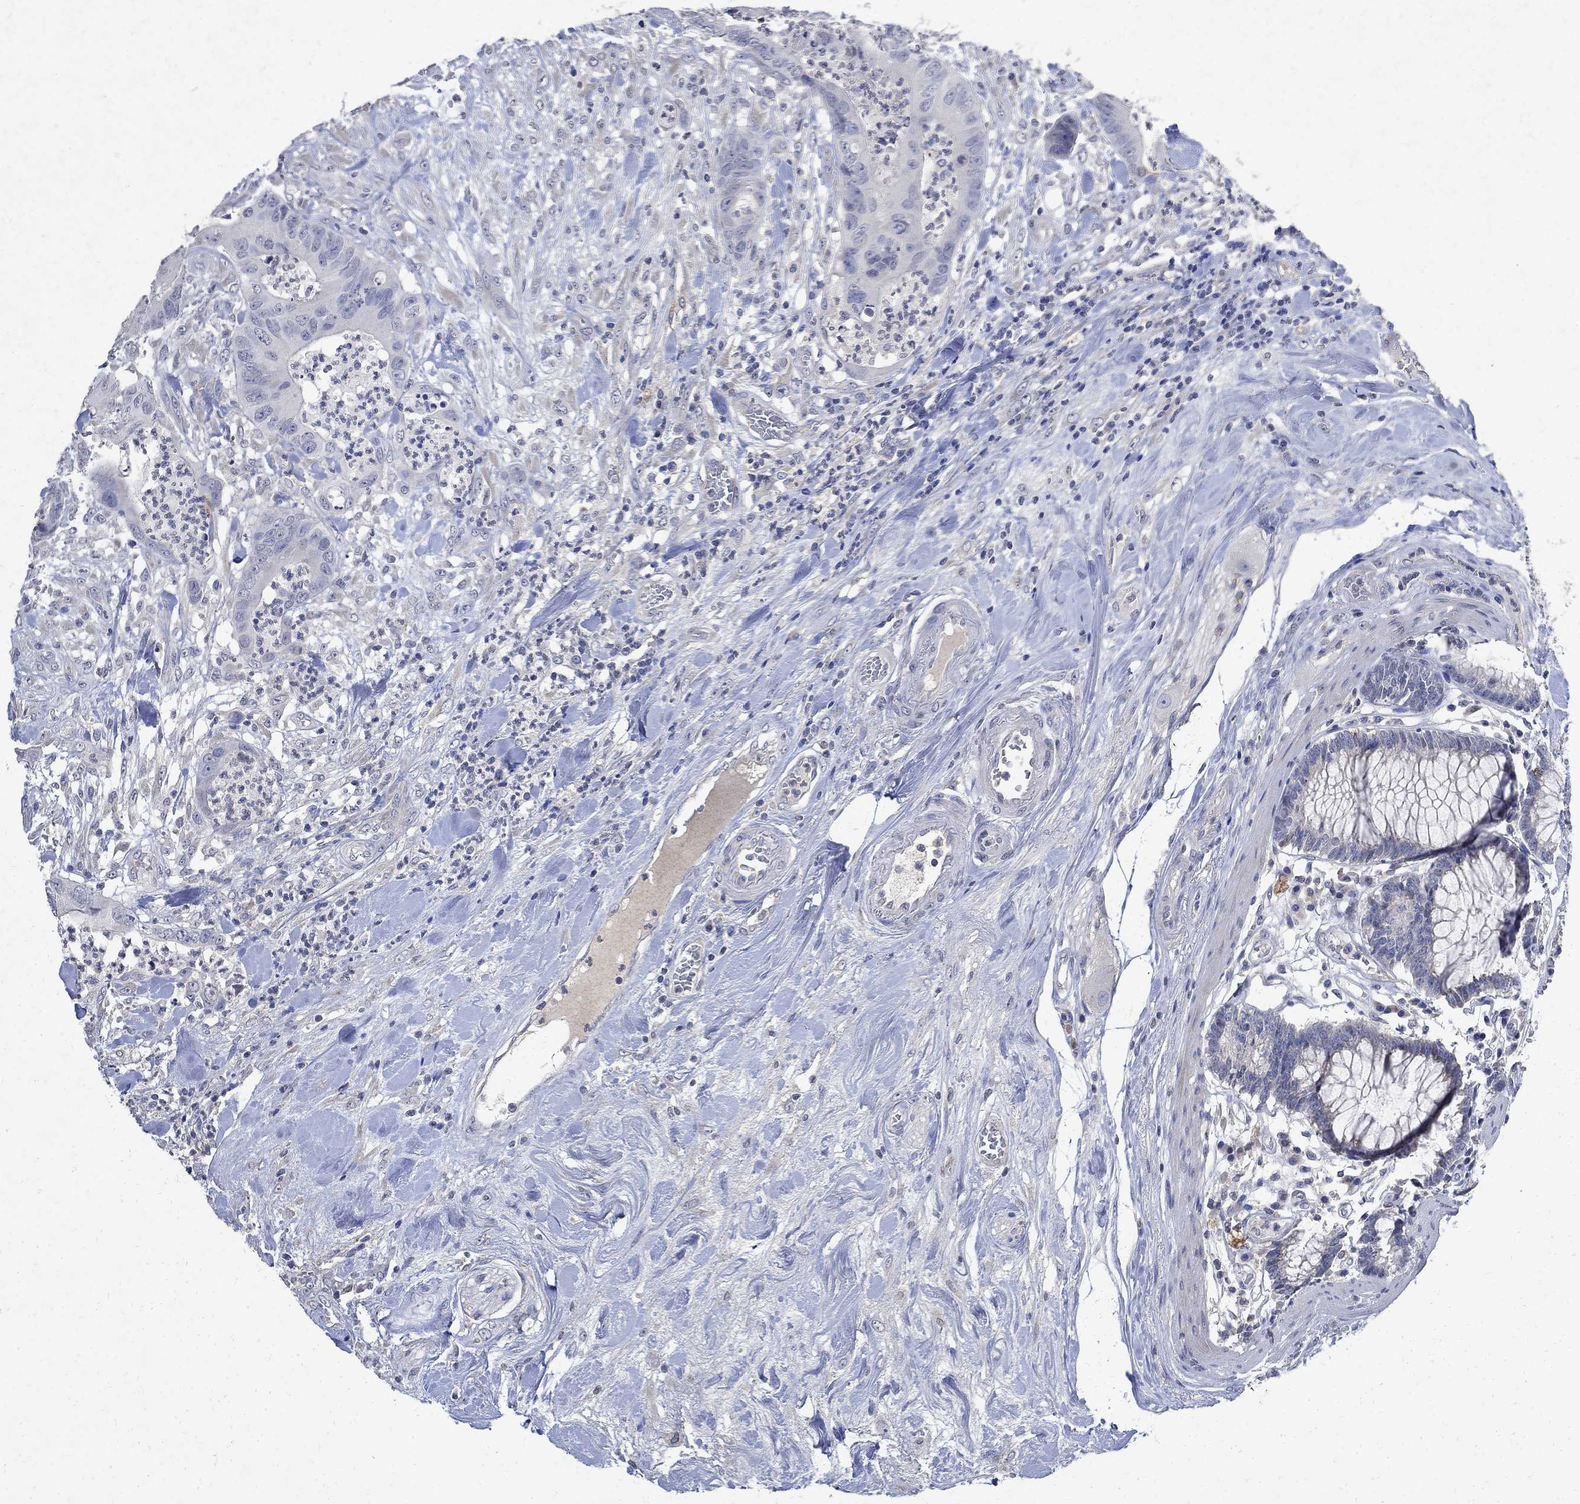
{"staining": {"intensity": "negative", "quantity": "none", "location": "none"}, "tissue": "colorectal cancer", "cell_type": "Tumor cells", "image_type": "cancer", "snomed": [{"axis": "morphology", "description": "Adenocarcinoma, NOS"}, {"axis": "topography", "description": "Colon"}], "caption": "Immunohistochemistry micrograph of neoplastic tissue: colorectal cancer stained with DAB (3,3'-diaminobenzidine) demonstrates no significant protein positivity in tumor cells.", "gene": "TMEM169", "patient": {"sex": "male", "age": 84}}